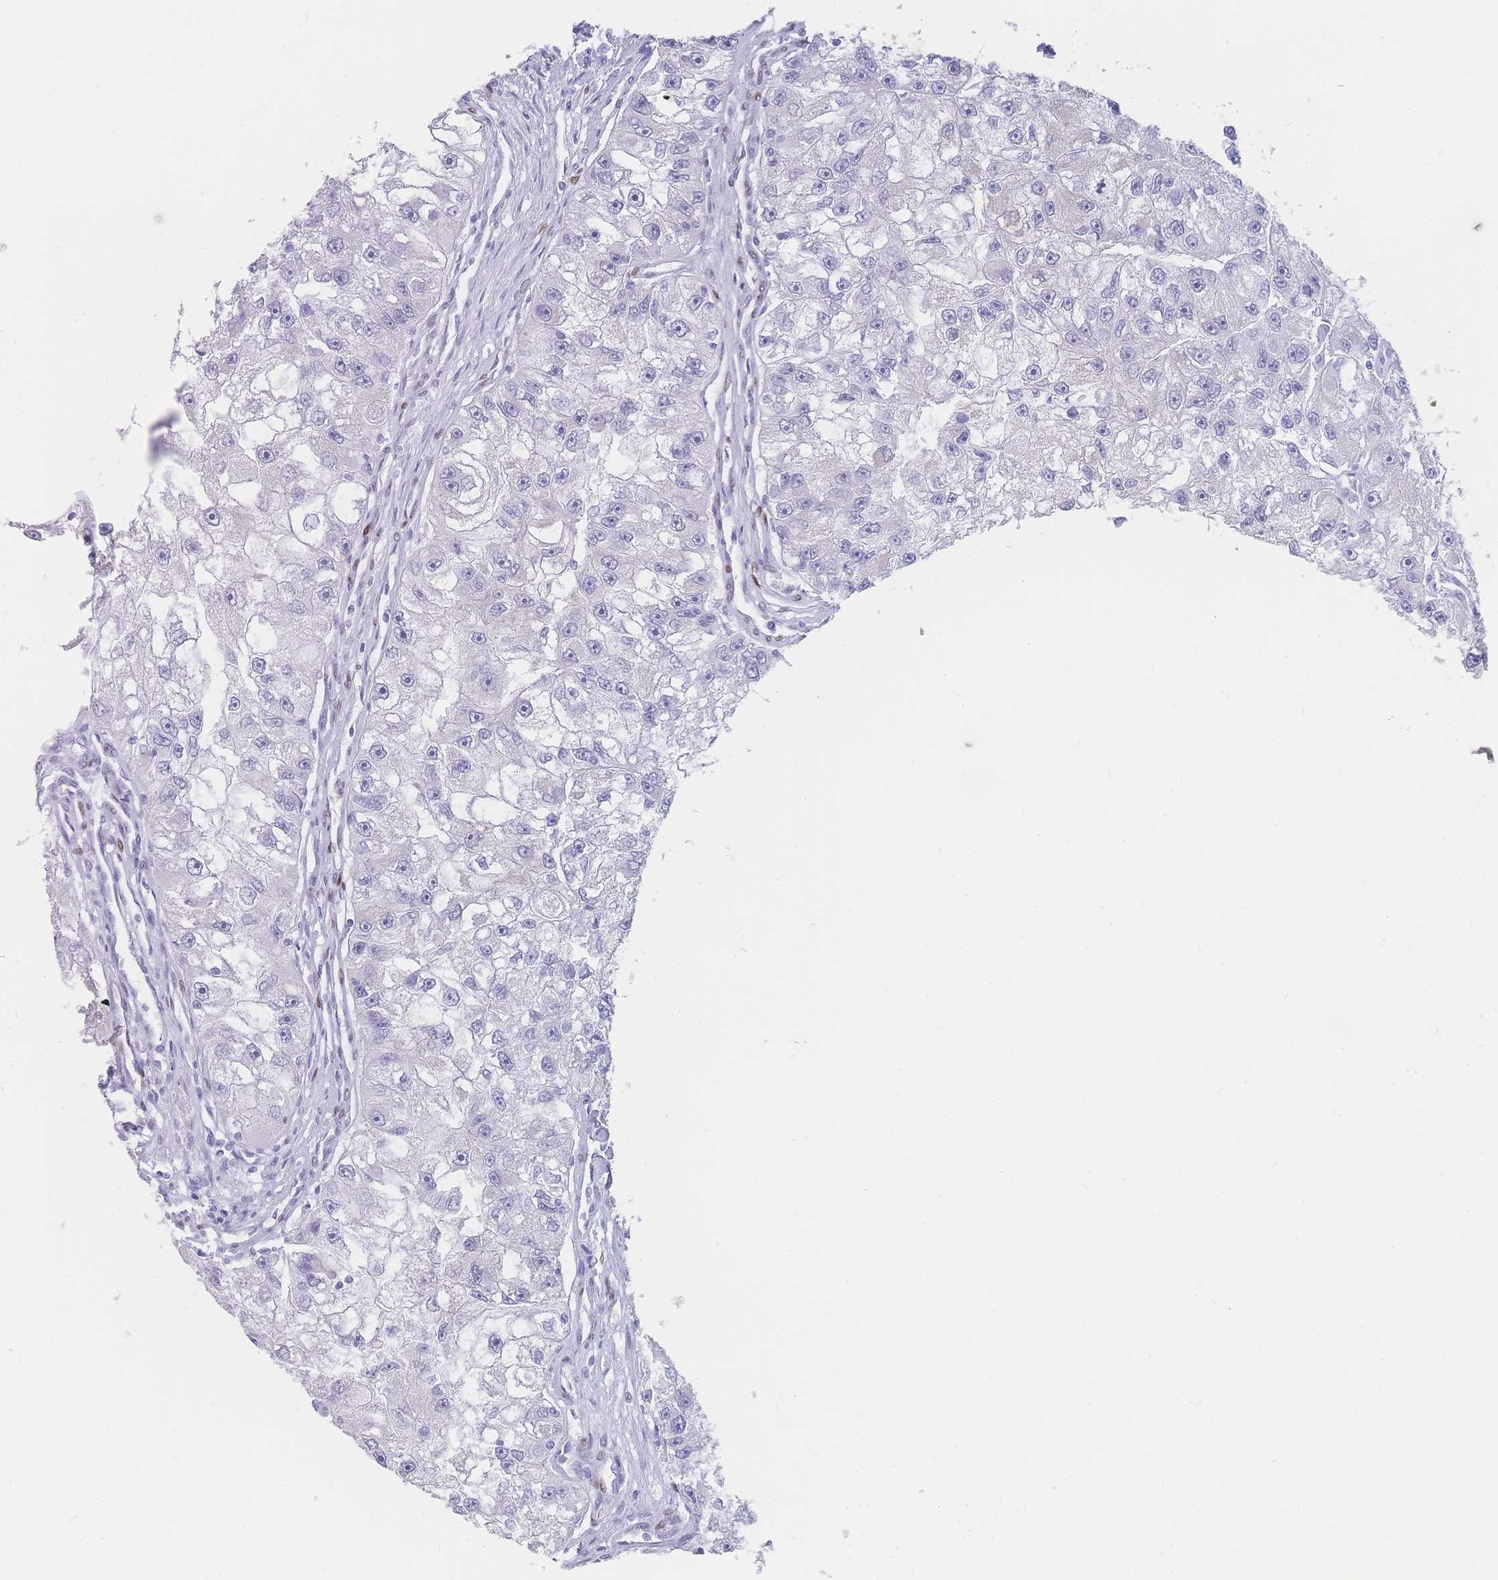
{"staining": {"intensity": "negative", "quantity": "none", "location": "none"}, "tissue": "renal cancer", "cell_type": "Tumor cells", "image_type": "cancer", "snomed": [{"axis": "morphology", "description": "Adenocarcinoma, NOS"}, {"axis": "topography", "description": "Kidney"}], "caption": "Histopathology image shows no significant protein expression in tumor cells of renal cancer (adenocarcinoma).", "gene": "PSMB5", "patient": {"sex": "male", "age": 63}}